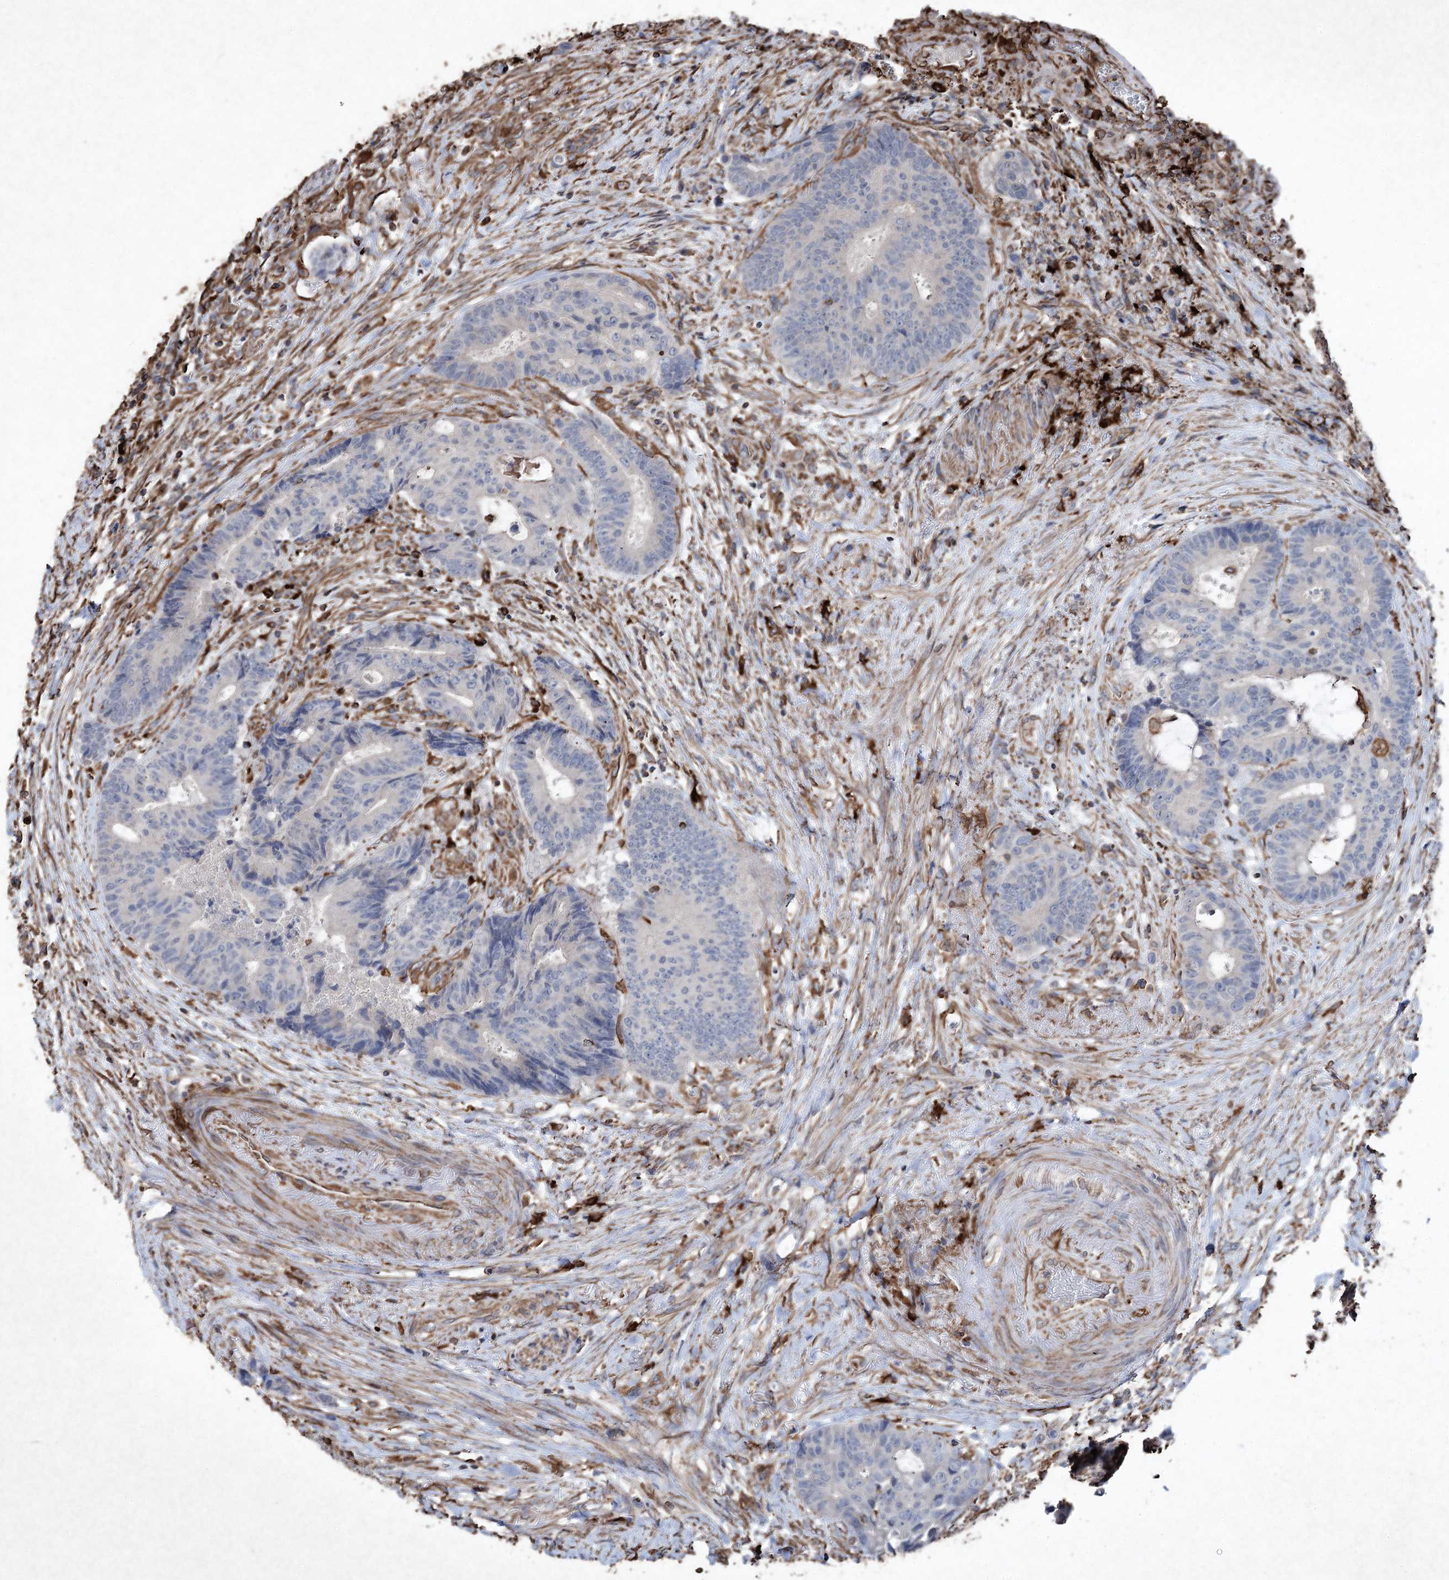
{"staining": {"intensity": "negative", "quantity": "none", "location": "none"}, "tissue": "colorectal cancer", "cell_type": "Tumor cells", "image_type": "cancer", "snomed": [{"axis": "morphology", "description": "Adenocarcinoma, NOS"}, {"axis": "topography", "description": "Rectum"}], "caption": "A photomicrograph of human colorectal cancer is negative for staining in tumor cells.", "gene": "CLEC4M", "patient": {"sex": "male", "age": 69}}